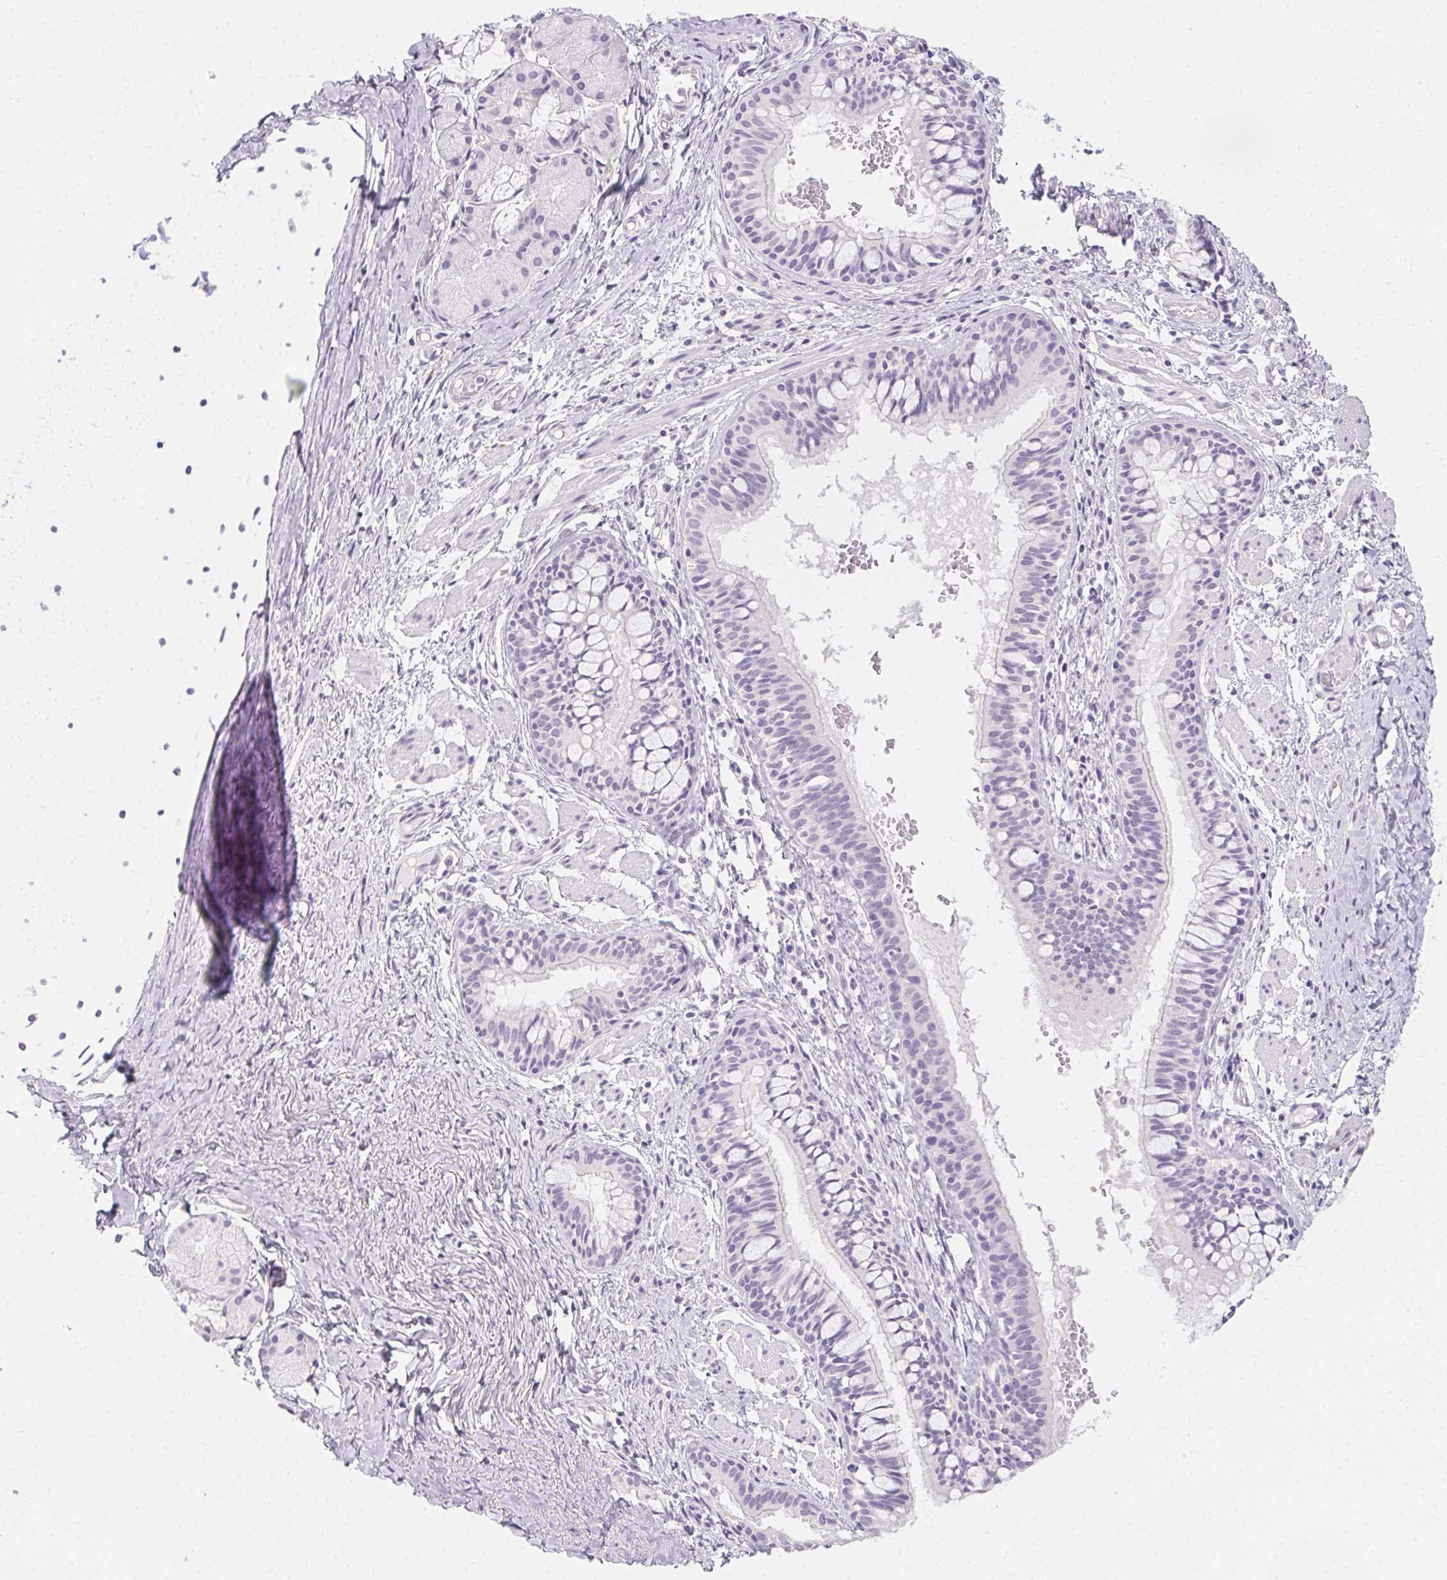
{"staining": {"intensity": "negative", "quantity": "none", "location": "none"}, "tissue": "bronchus", "cell_type": "Respiratory epithelial cells", "image_type": "normal", "snomed": [{"axis": "morphology", "description": "Normal tissue, NOS"}, {"axis": "topography", "description": "Bronchus"}], "caption": "DAB immunohistochemical staining of unremarkable human bronchus demonstrates no significant expression in respiratory epithelial cells. The staining was performed using DAB to visualize the protein expression in brown, while the nuclei were stained in blue with hematoxylin (Magnification: 20x).", "gene": "MYL4", "patient": {"sex": "male", "age": 1}}